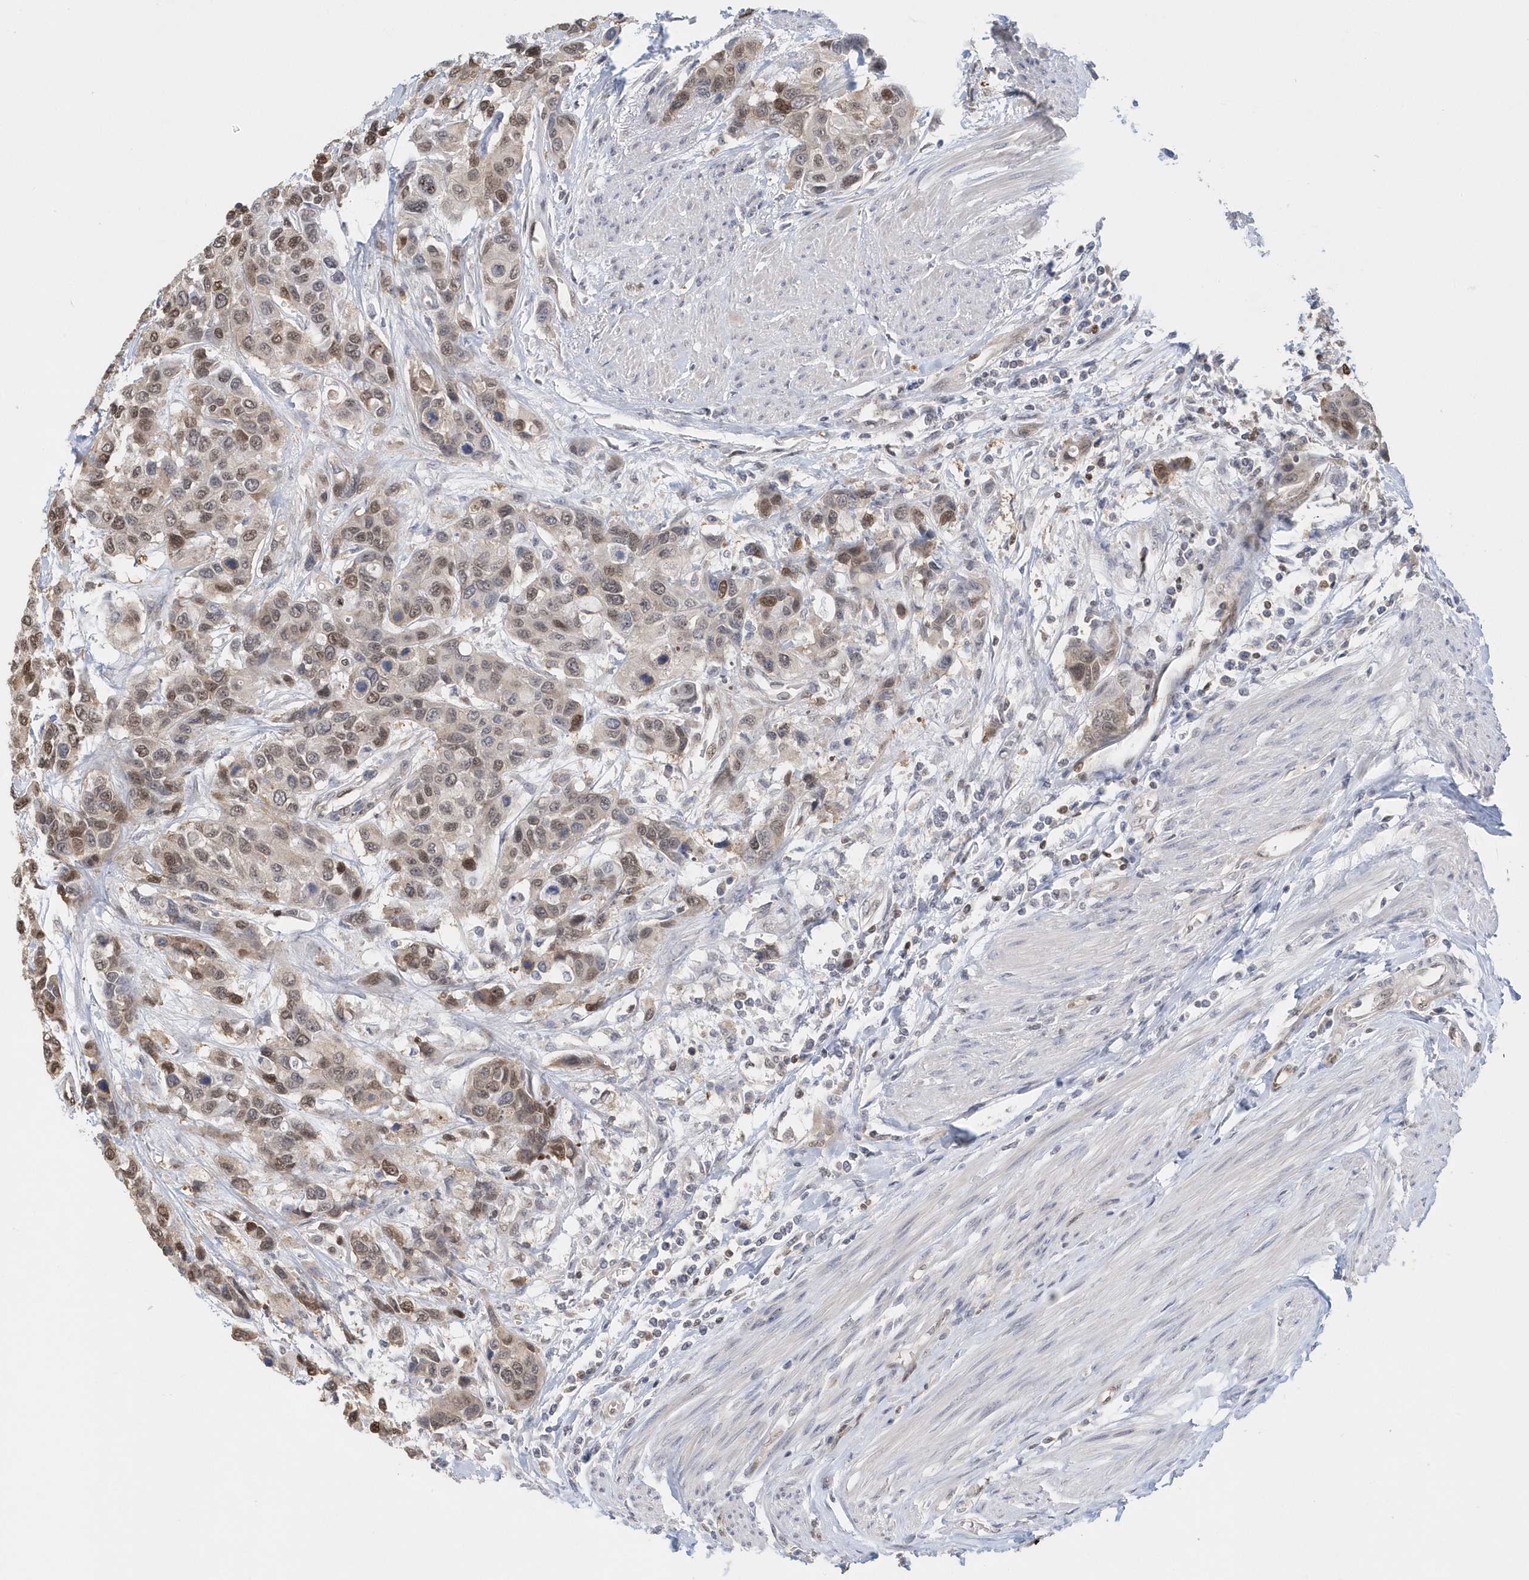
{"staining": {"intensity": "moderate", "quantity": ">75%", "location": "nuclear"}, "tissue": "urothelial cancer", "cell_type": "Tumor cells", "image_type": "cancer", "snomed": [{"axis": "morphology", "description": "Normal tissue, NOS"}, {"axis": "morphology", "description": "Urothelial carcinoma, High grade"}, {"axis": "topography", "description": "Vascular tissue"}, {"axis": "topography", "description": "Urinary bladder"}], "caption": "IHC of human urothelial carcinoma (high-grade) demonstrates medium levels of moderate nuclear positivity in about >75% of tumor cells.", "gene": "SUMO2", "patient": {"sex": "female", "age": 56}}